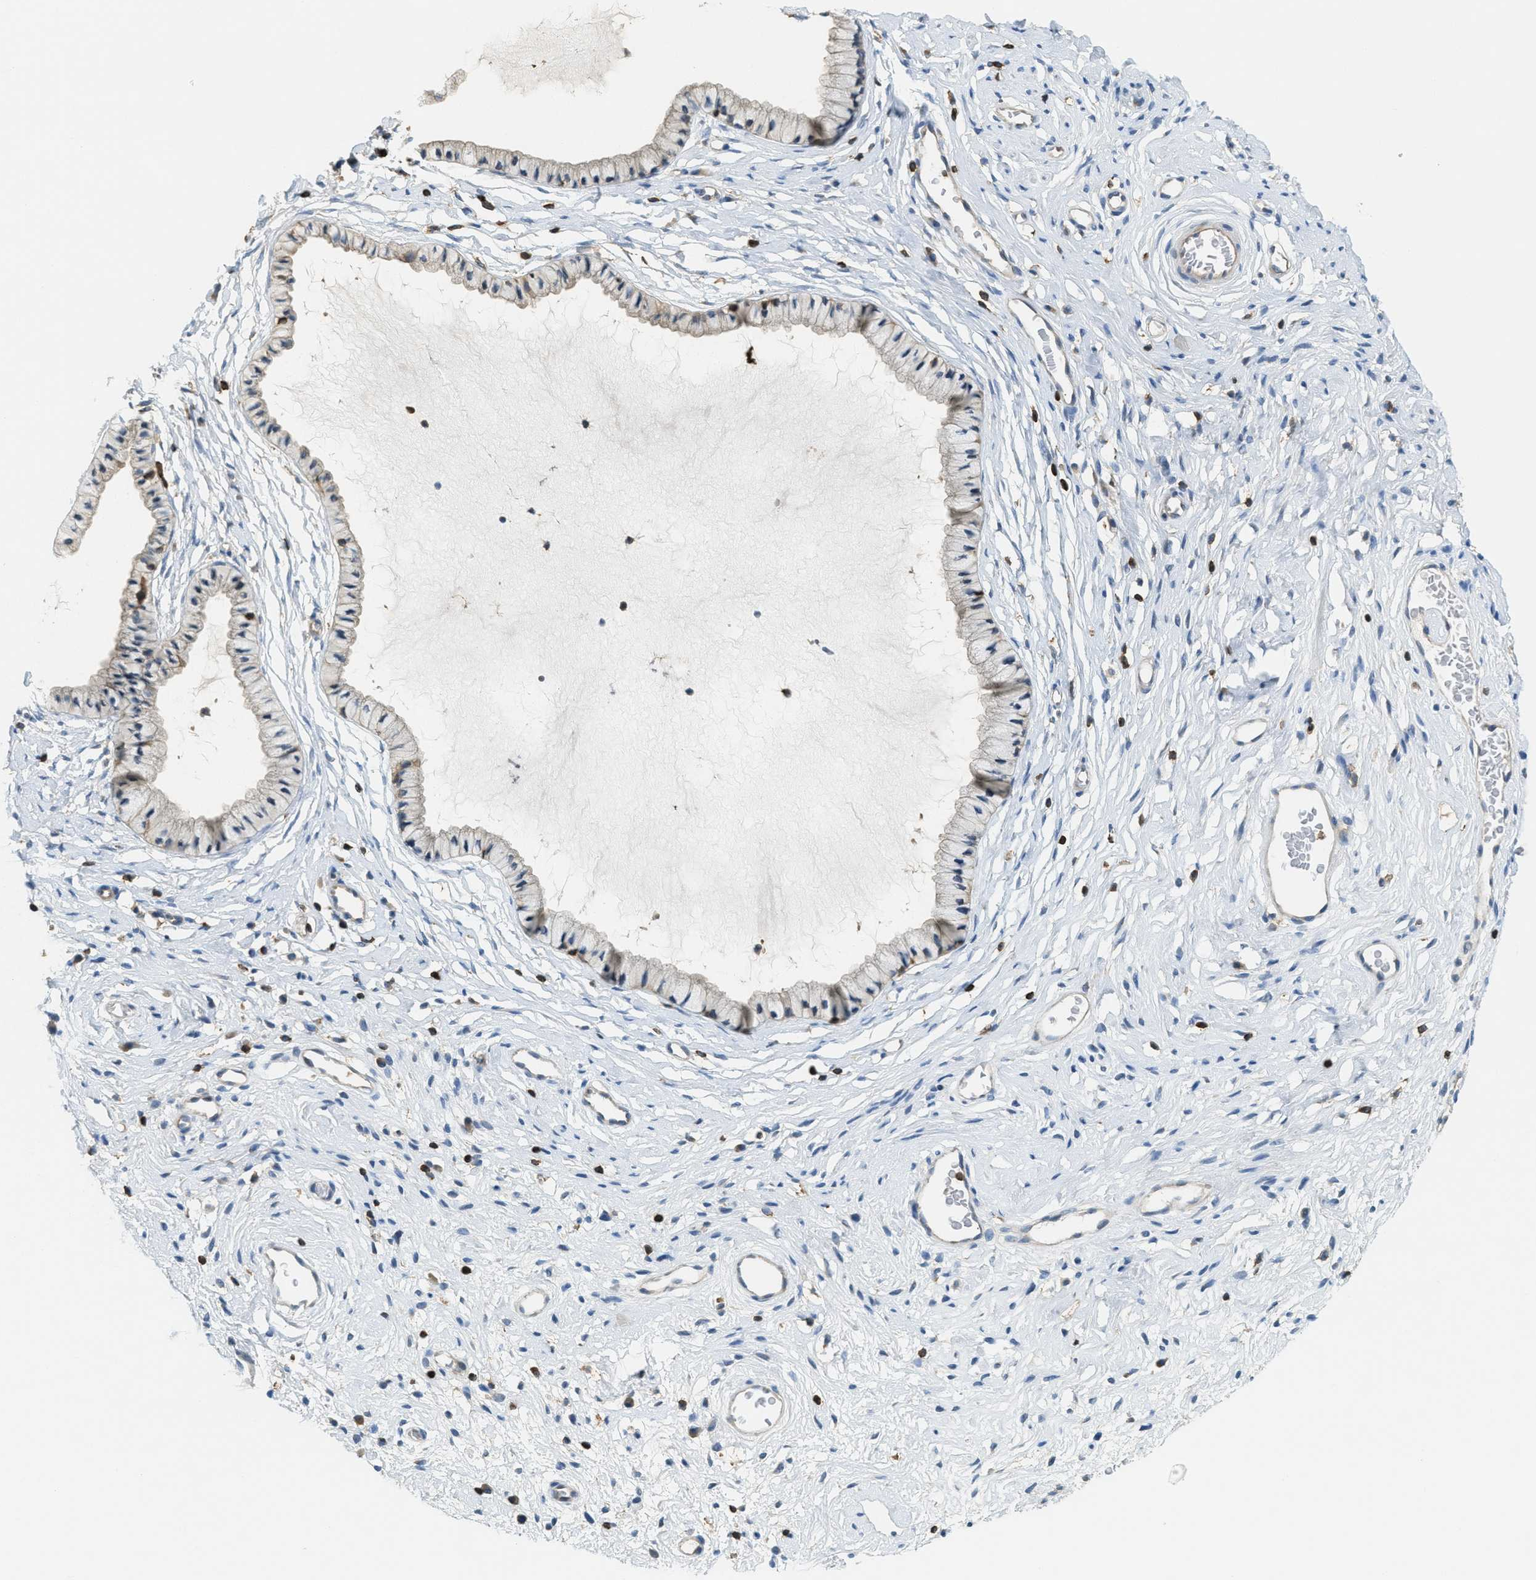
{"staining": {"intensity": "negative", "quantity": "none", "location": "none"}, "tissue": "cervix", "cell_type": "Glandular cells", "image_type": "normal", "snomed": [{"axis": "morphology", "description": "Normal tissue, NOS"}, {"axis": "topography", "description": "Cervix"}], "caption": "The photomicrograph reveals no staining of glandular cells in normal cervix. (DAB immunohistochemistry (IHC) visualized using brightfield microscopy, high magnification).", "gene": "GRIK2", "patient": {"sex": "female", "age": 77}}